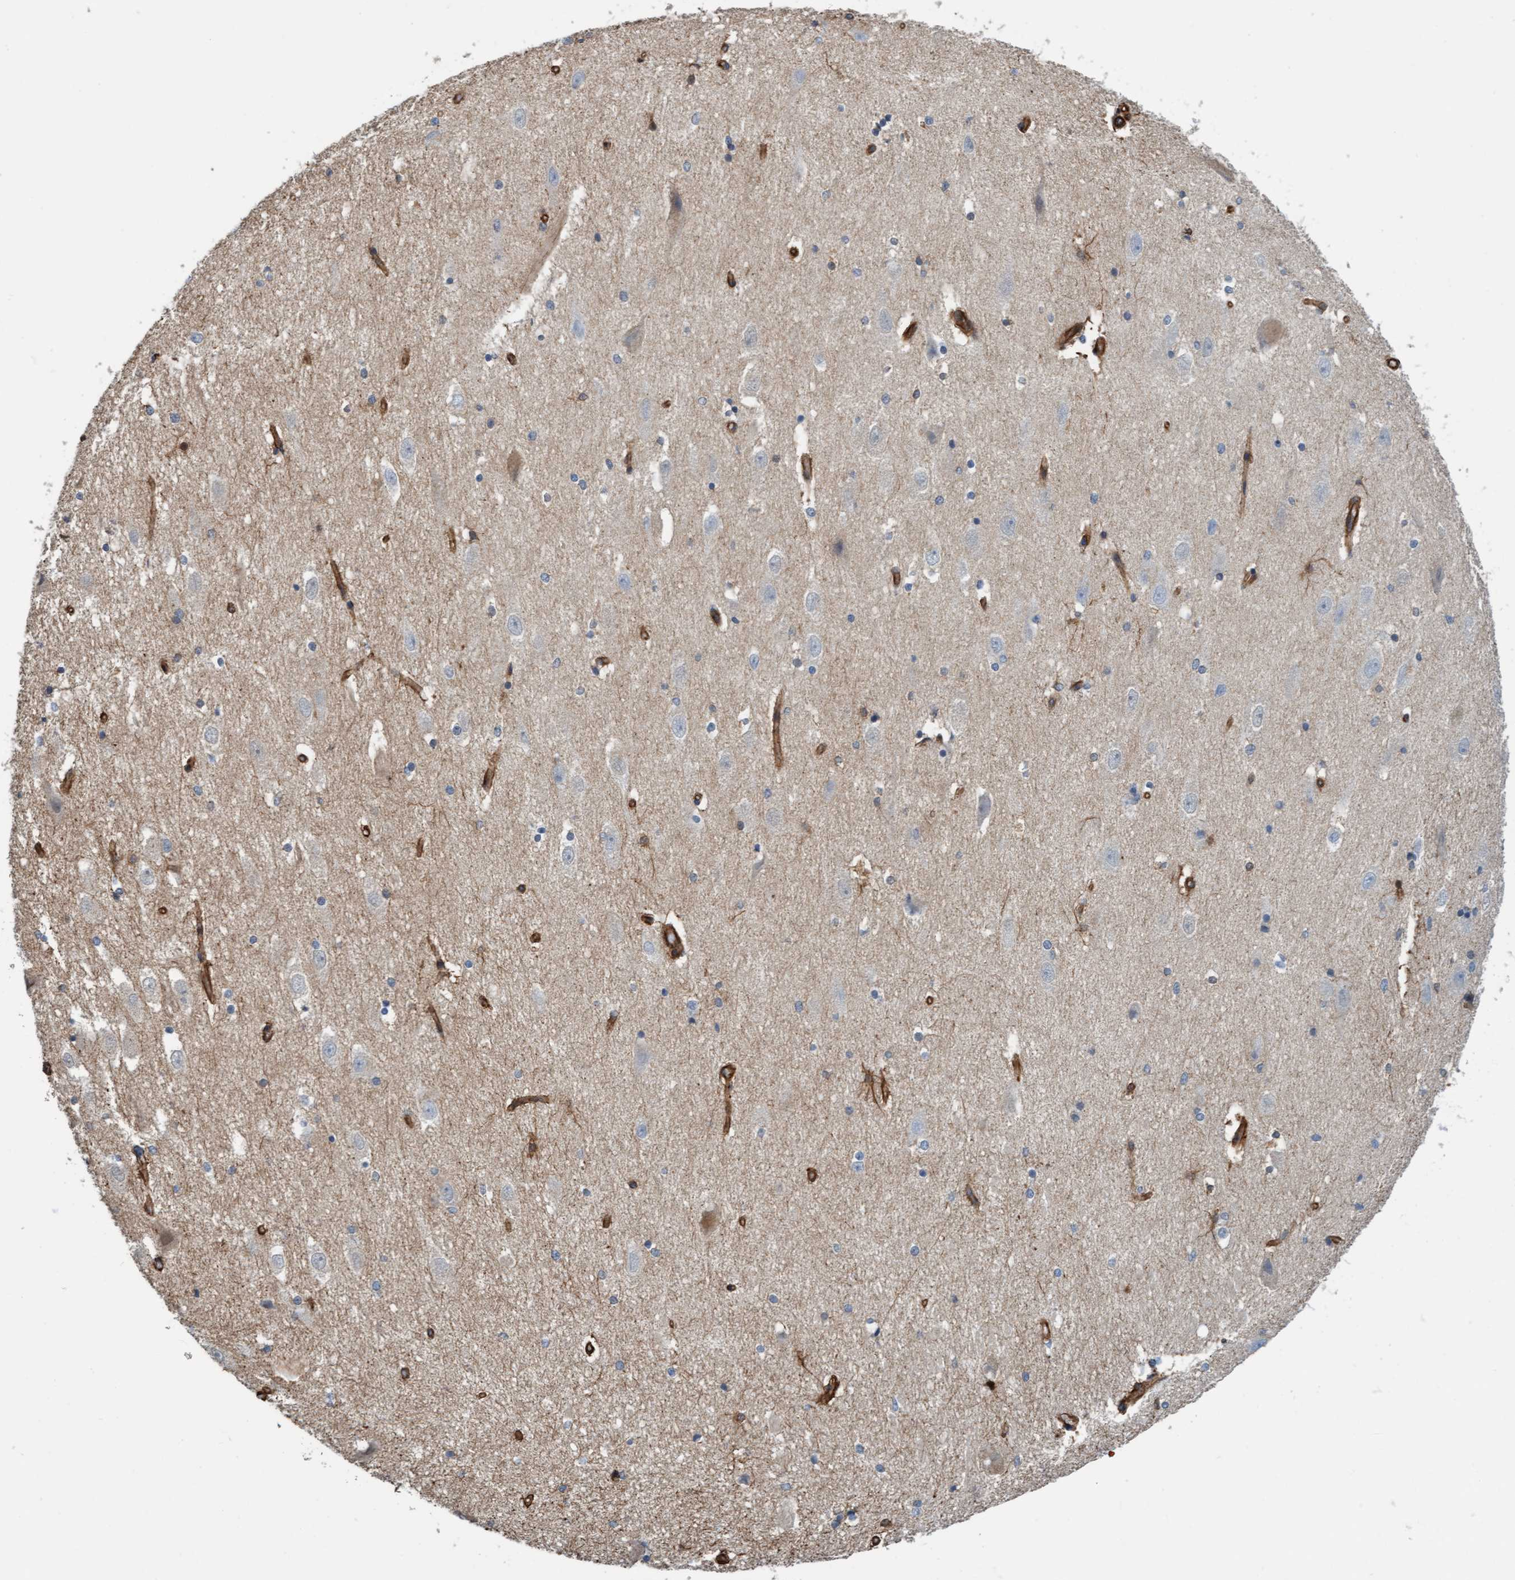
{"staining": {"intensity": "negative", "quantity": "none", "location": "none"}, "tissue": "hippocampus", "cell_type": "Glial cells", "image_type": "normal", "snomed": [{"axis": "morphology", "description": "Normal tissue, NOS"}, {"axis": "topography", "description": "Hippocampus"}], "caption": "Glial cells are negative for brown protein staining in normal hippocampus. (Immunohistochemistry, brightfield microscopy, high magnification).", "gene": "STXBP4", "patient": {"sex": "female", "age": 19}}